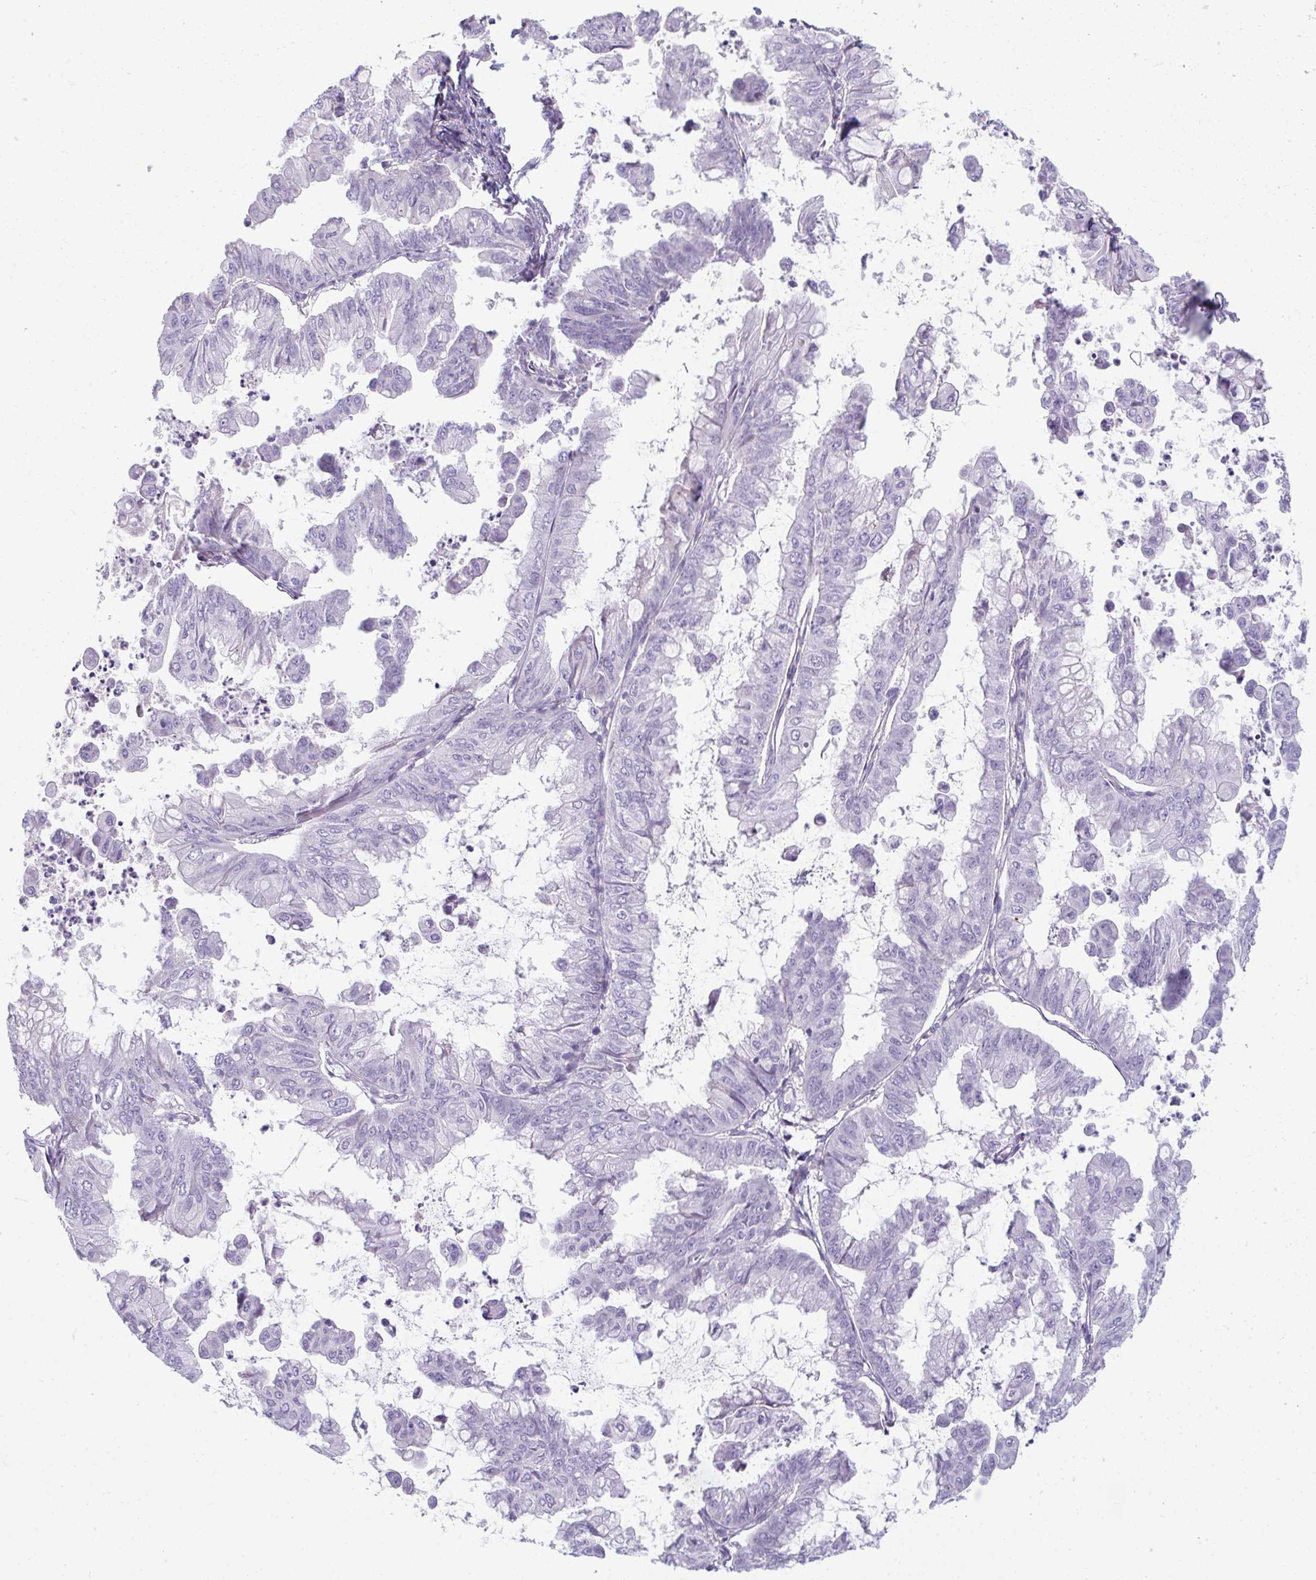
{"staining": {"intensity": "negative", "quantity": "none", "location": "none"}, "tissue": "stomach cancer", "cell_type": "Tumor cells", "image_type": "cancer", "snomed": [{"axis": "morphology", "description": "Adenocarcinoma, NOS"}, {"axis": "topography", "description": "Stomach, upper"}], "caption": "Protein analysis of stomach adenocarcinoma reveals no significant staining in tumor cells.", "gene": "EIF1AD", "patient": {"sex": "male", "age": 80}}